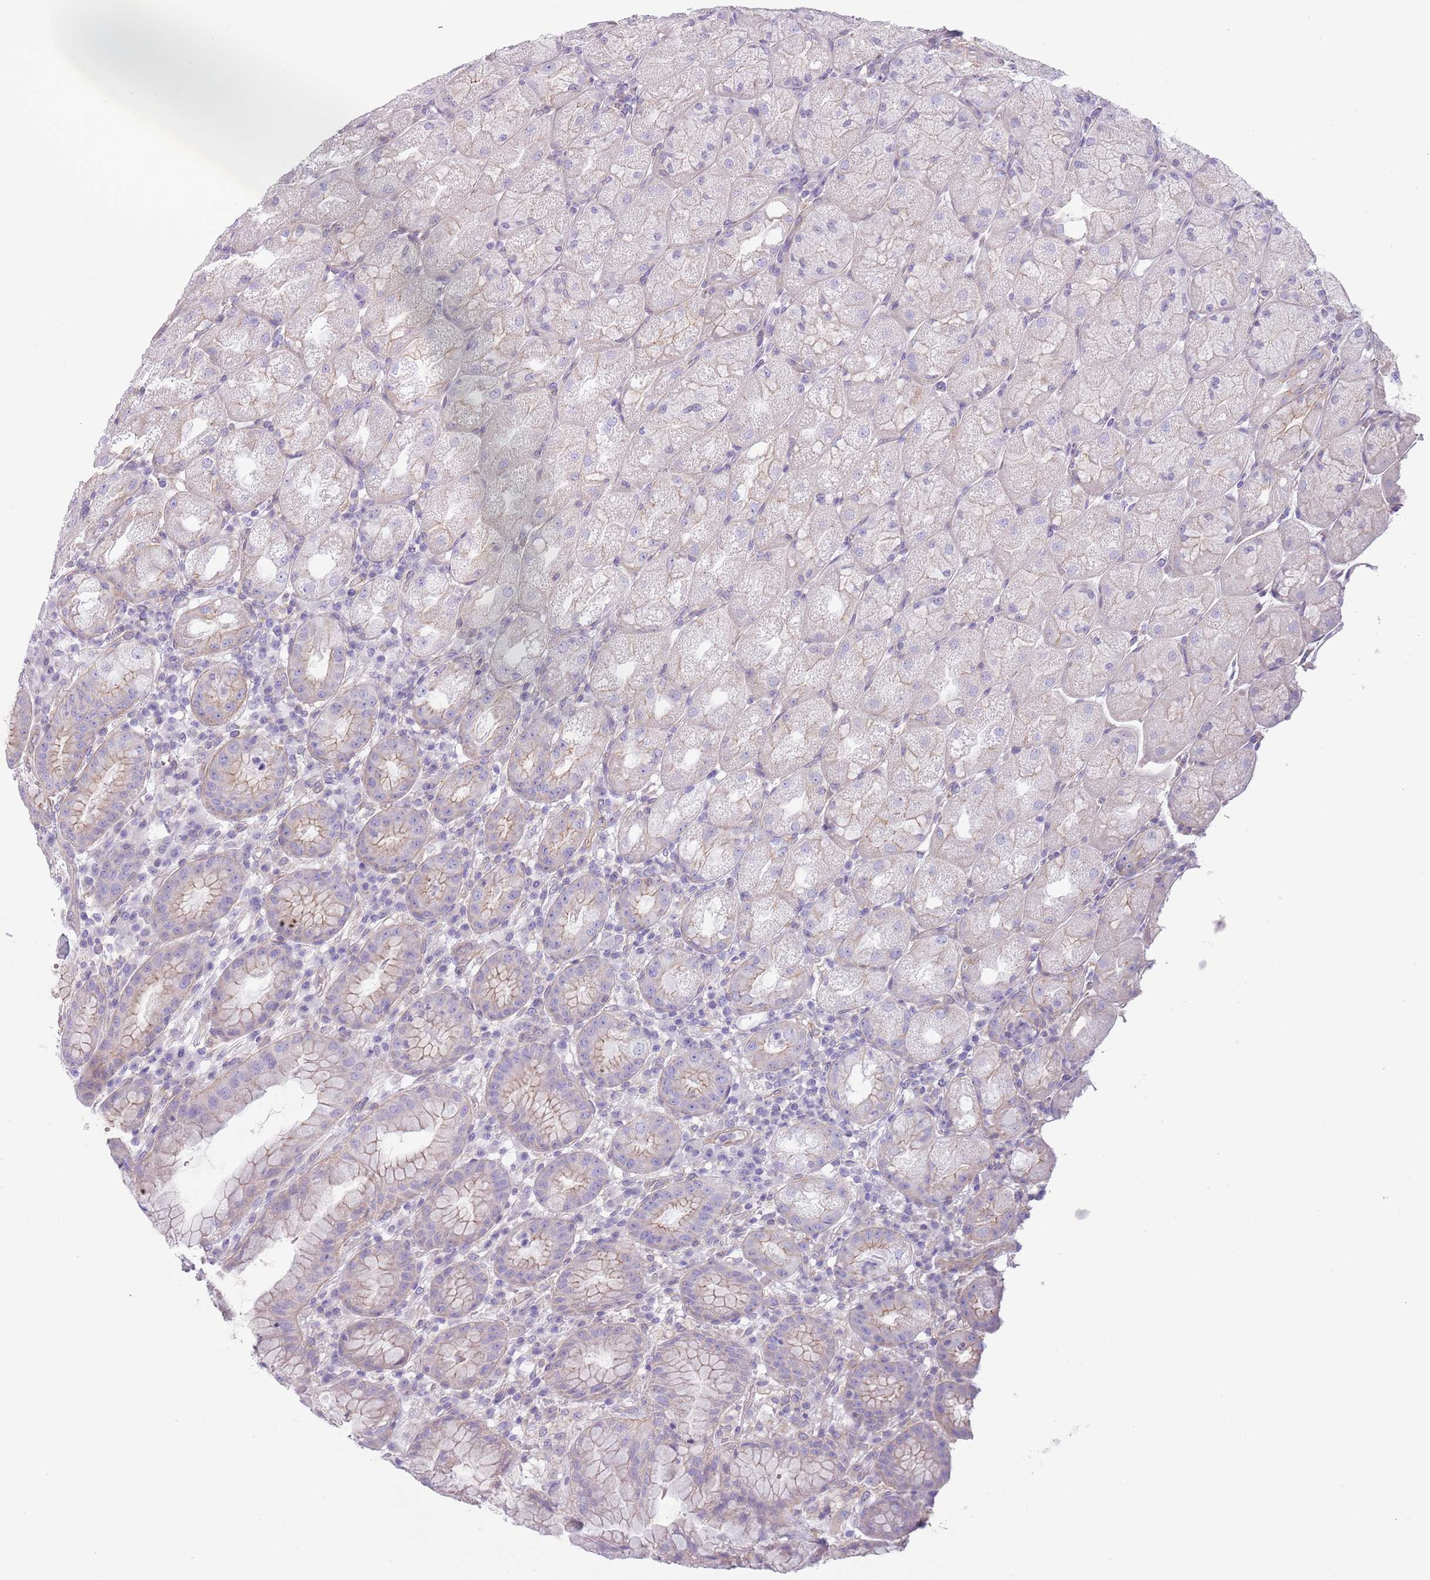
{"staining": {"intensity": "weak", "quantity": "<25%", "location": "cytoplasmic/membranous"}, "tissue": "stomach", "cell_type": "Glandular cells", "image_type": "normal", "snomed": [{"axis": "morphology", "description": "Normal tissue, NOS"}, {"axis": "topography", "description": "Stomach, upper"}], "caption": "Immunohistochemical staining of benign human stomach shows no significant positivity in glandular cells. (DAB IHC with hematoxylin counter stain).", "gene": "RBP3", "patient": {"sex": "male", "age": 52}}